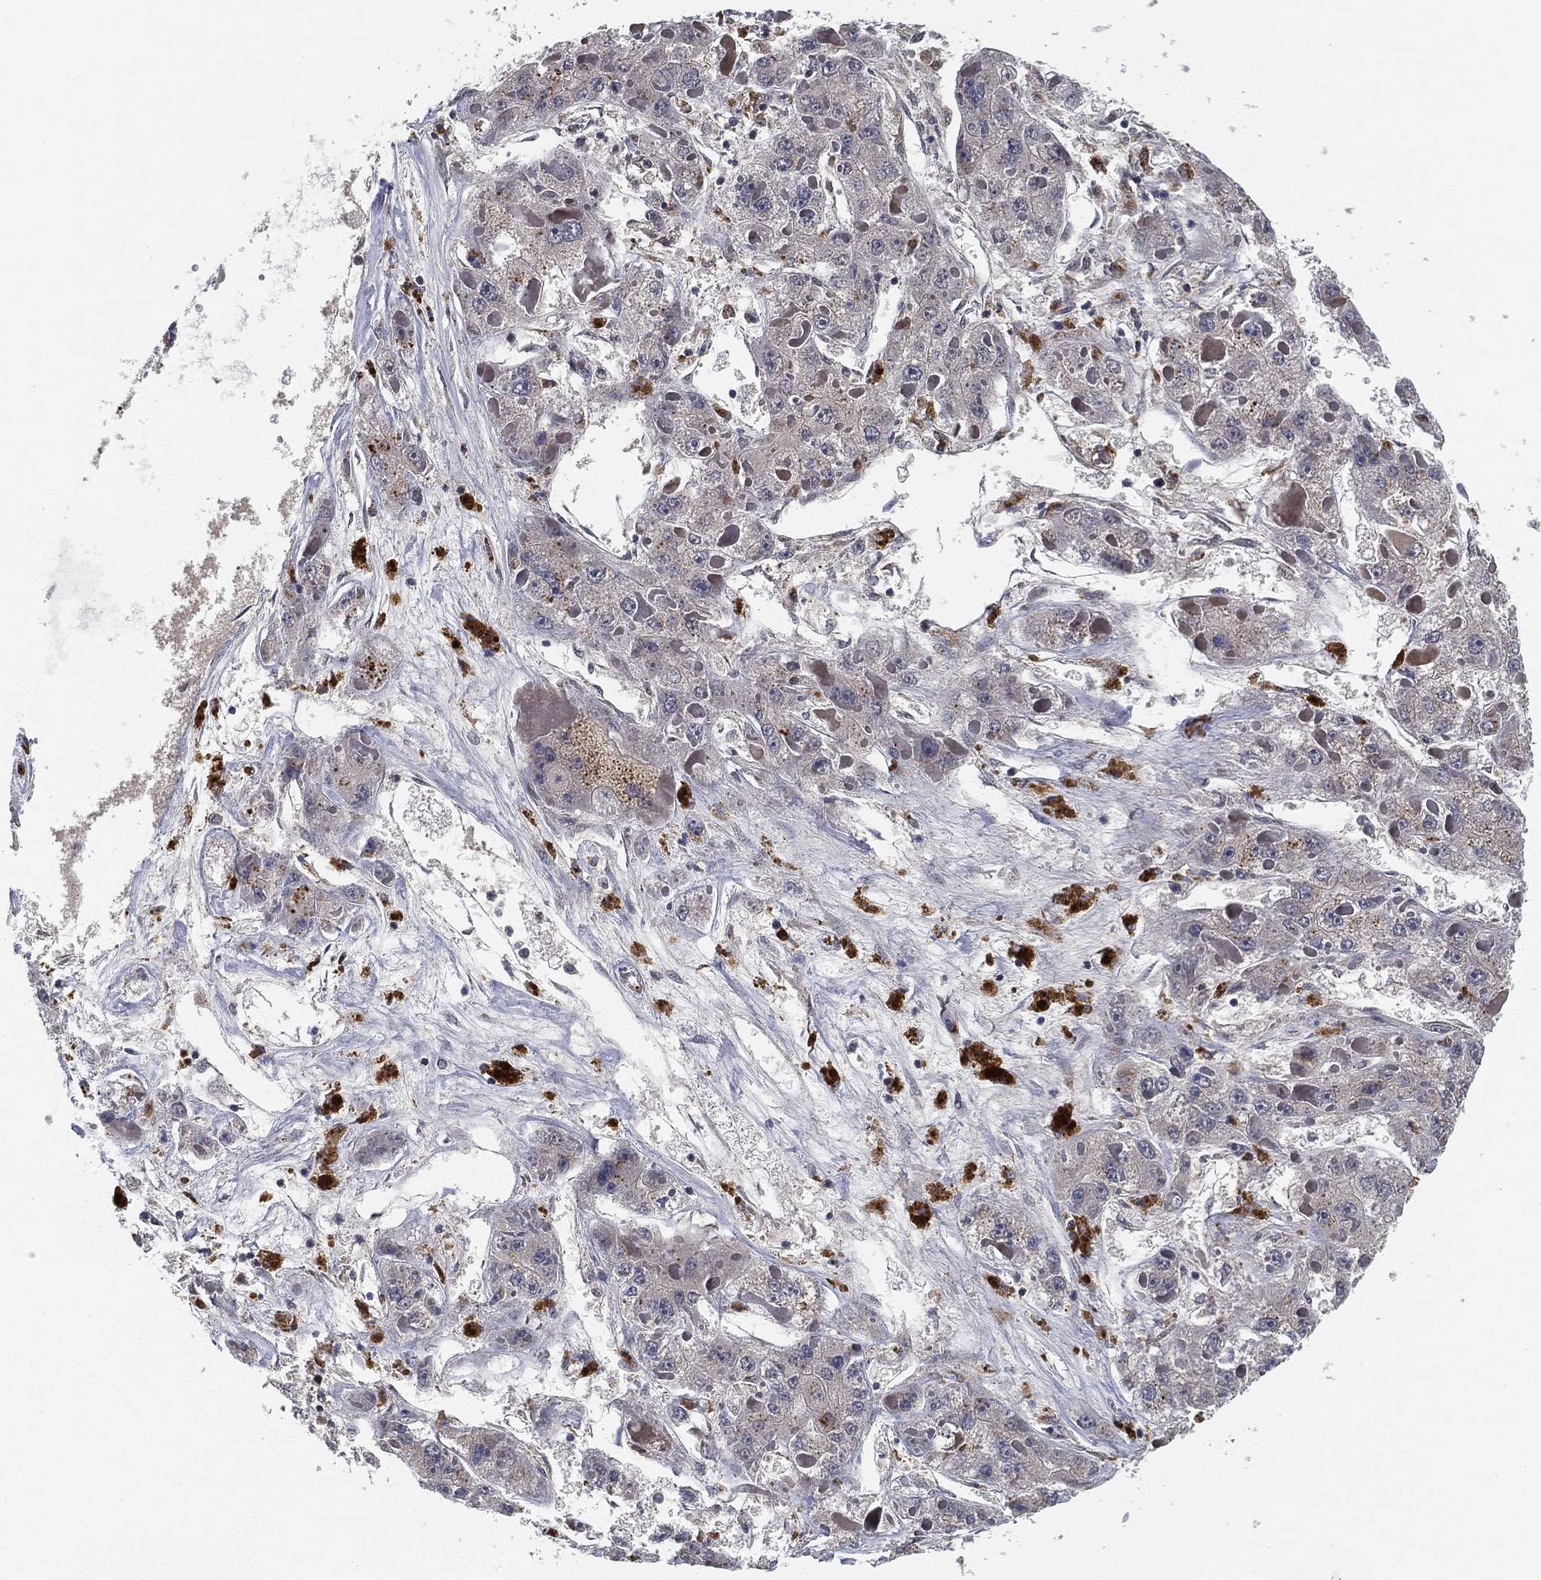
{"staining": {"intensity": "negative", "quantity": "none", "location": "none"}, "tissue": "liver cancer", "cell_type": "Tumor cells", "image_type": "cancer", "snomed": [{"axis": "morphology", "description": "Carcinoma, Hepatocellular, NOS"}, {"axis": "topography", "description": "Liver"}], "caption": "There is no significant staining in tumor cells of liver hepatocellular carcinoma.", "gene": "CFAP251", "patient": {"sex": "female", "age": 73}}